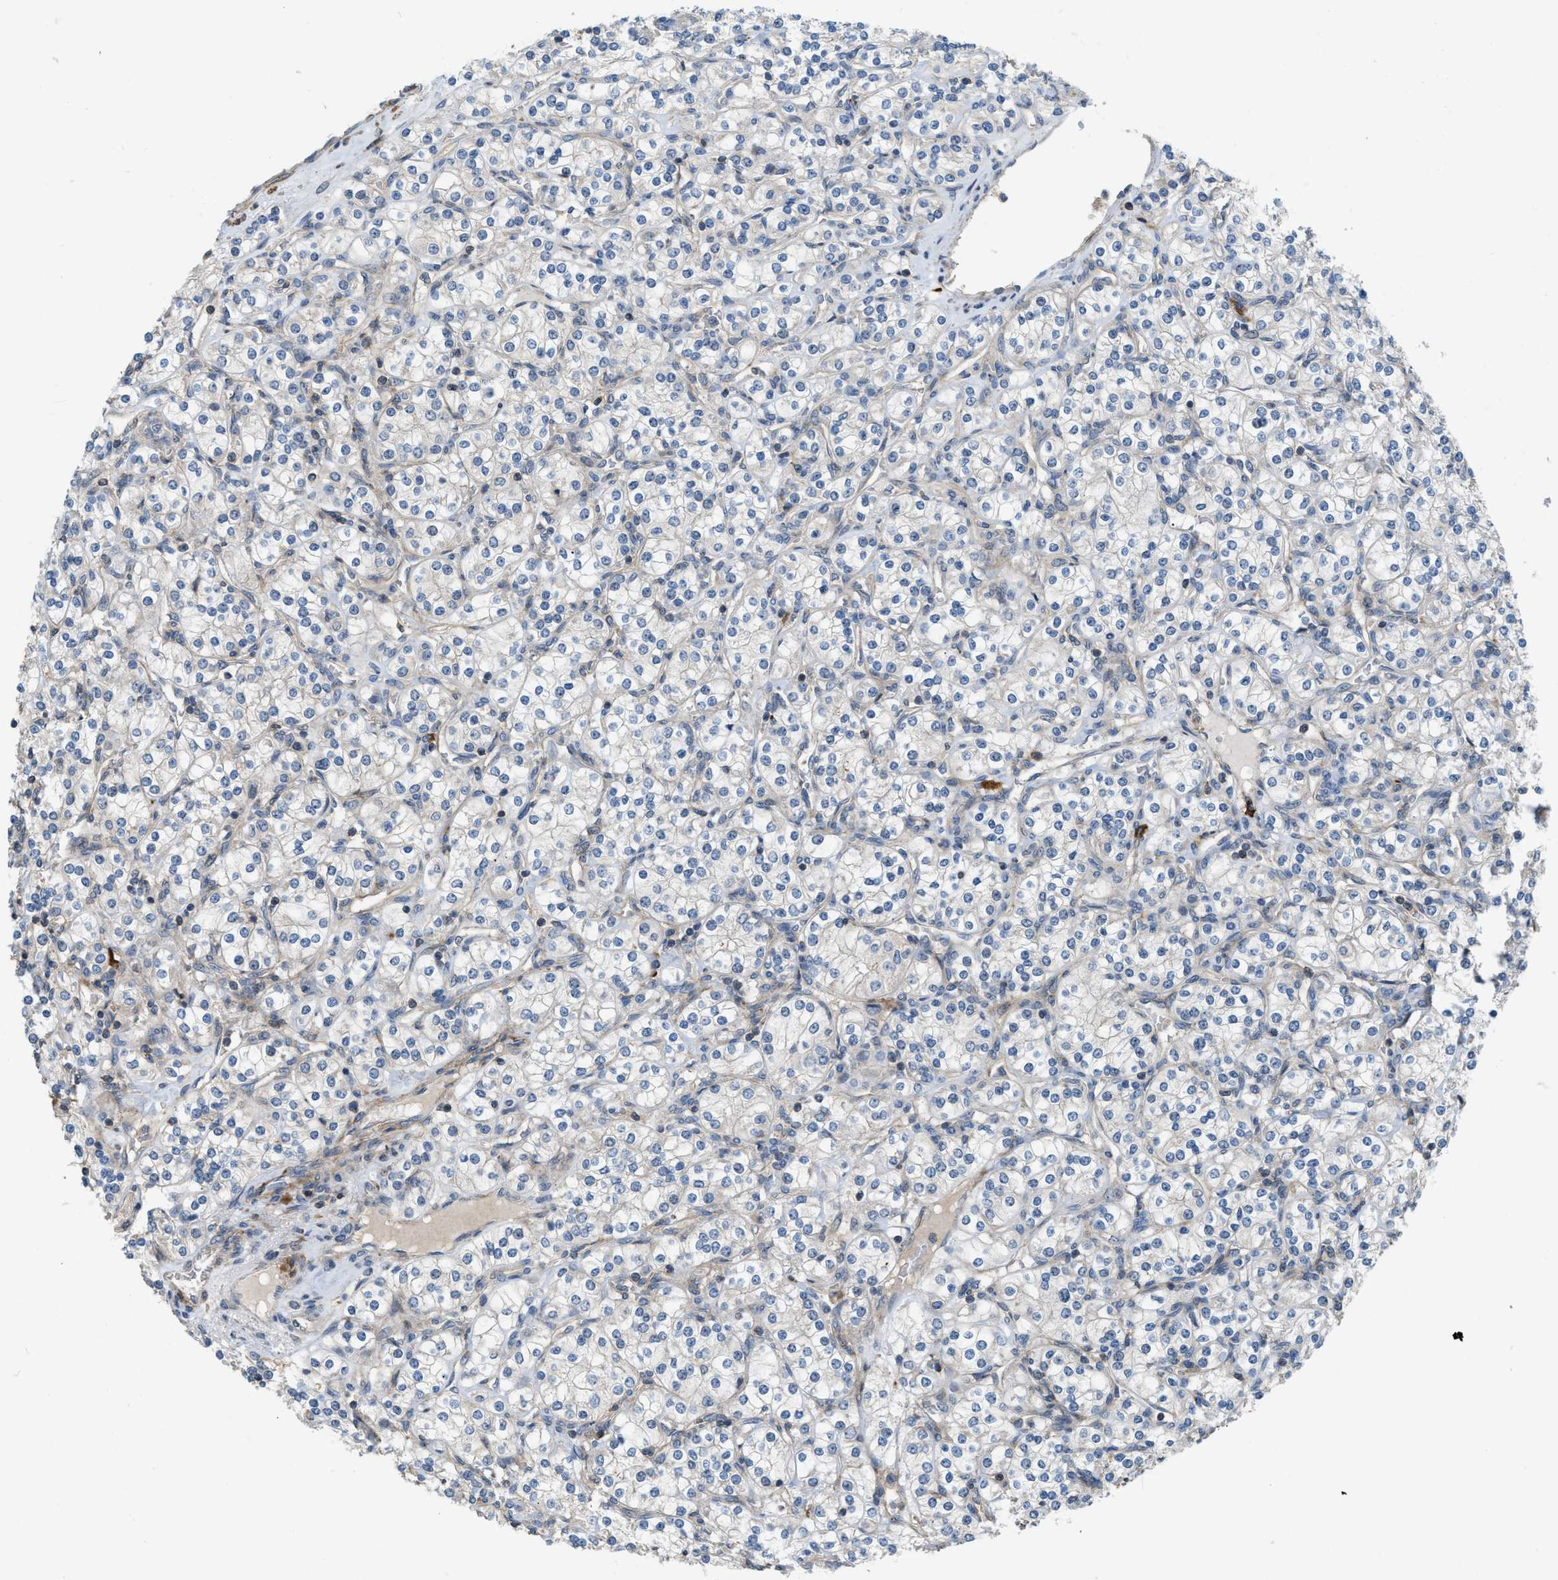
{"staining": {"intensity": "negative", "quantity": "none", "location": "none"}, "tissue": "renal cancer", "cell_type": "Tumor cells", "image_type": "cancer", "snomed": [{"axis": "morphology", "description": "Adenocarcinoma, NOS"}, {"axis": "topography", "description": "Kidney"}], "caption": "Renal adenocarcinoma stained for a protein using IHC demonstrates no staining tumor cells.", "gene": "BTN3A2", "patient": {"sex": "male", "age": 77}}